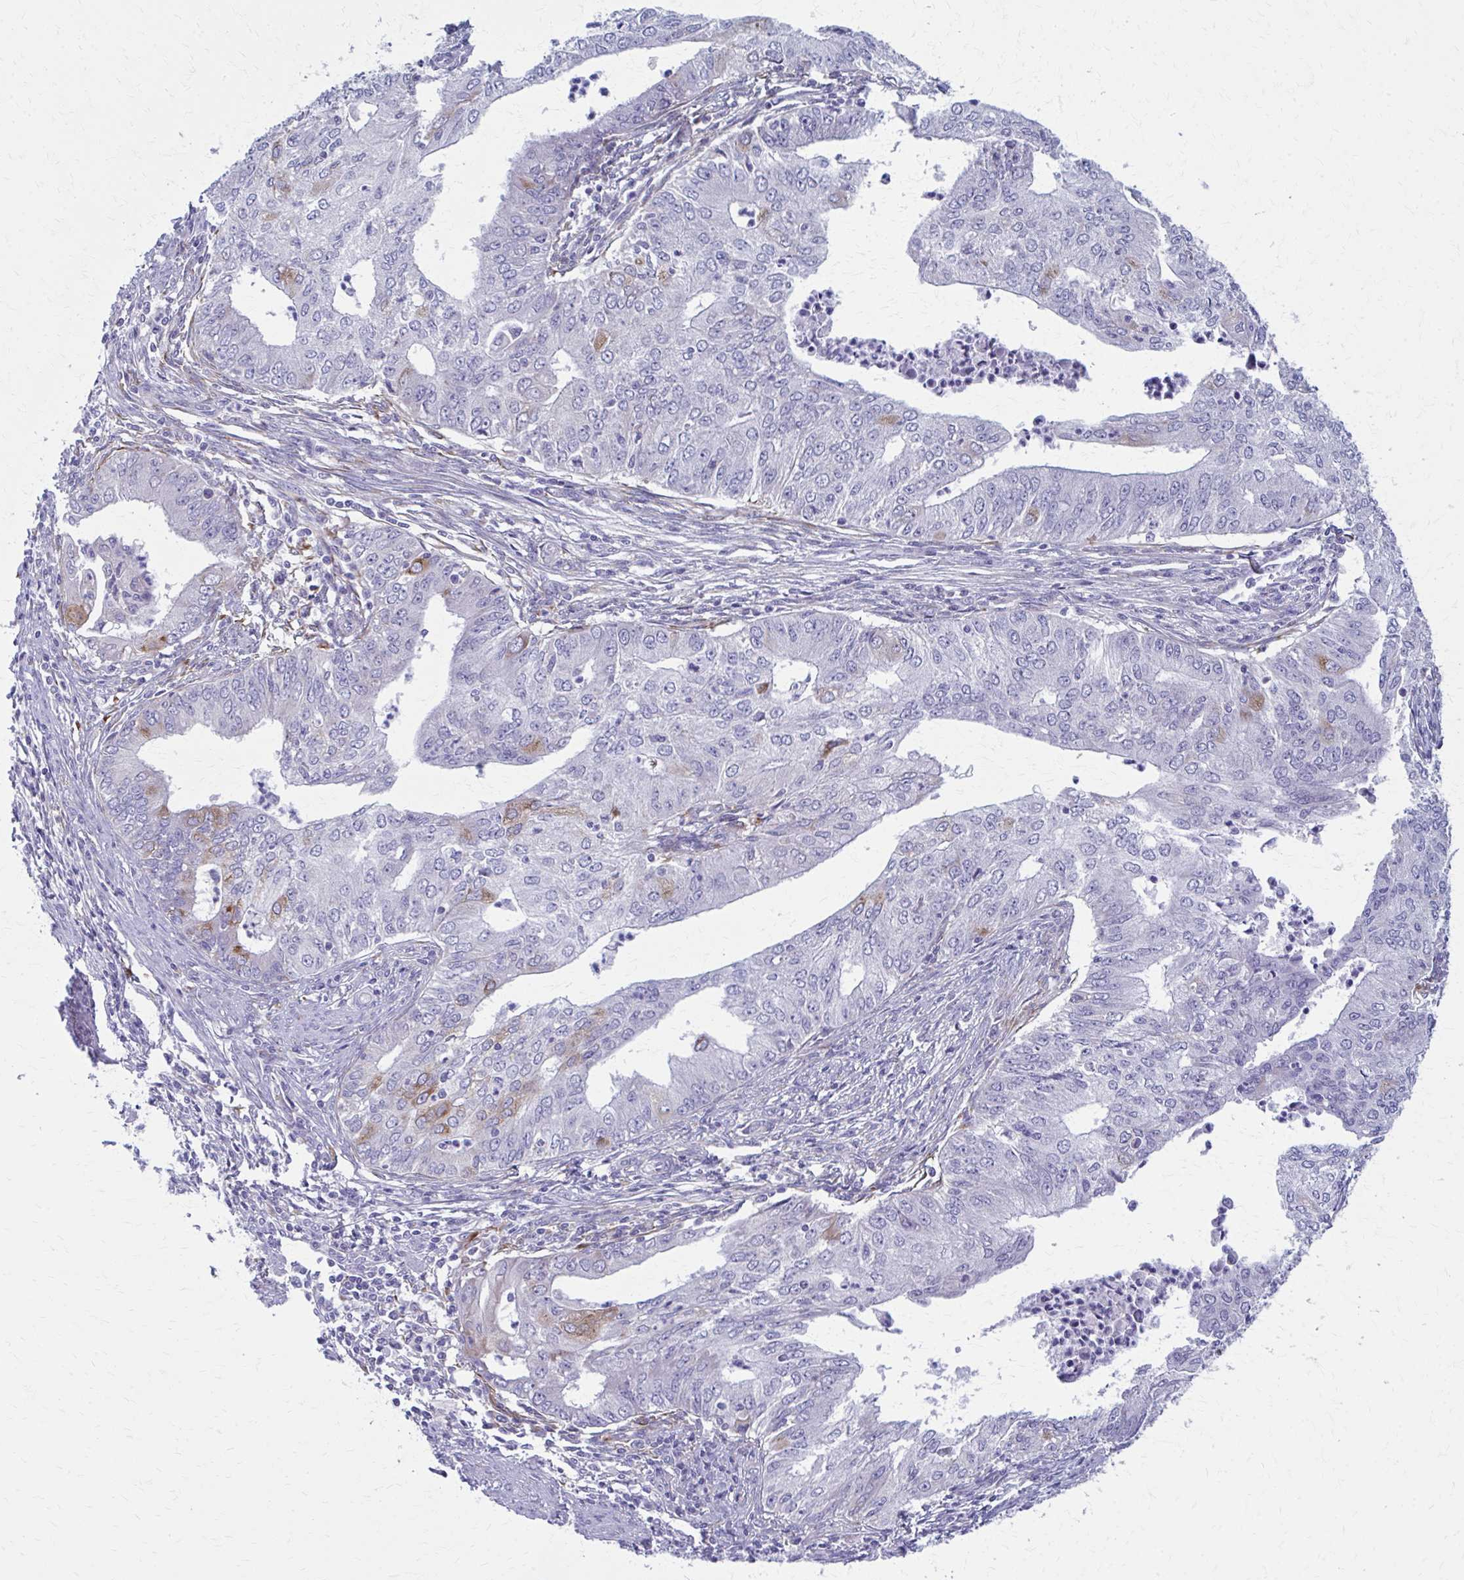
{"staining": {"intensity": "weak", "quantity": "<25%", "location": "cytoplasmic/membranous"}, "tissue": "endometrial cancer", "cell_type": "Tumor cells", "image_type": "cancer", "snomed": [{"axis": "morphology", "description": "Adenocarcinoma, NOS"}, {"axis": "topography", "description": "Endometrium"}], "caption": "Endometrial adenocarcinoma was stained to show a protein in brown. There is no significant positivity in tumor cells.", "gene": "SPATS2L", "patient": {"sex": "female", "age": 50}}